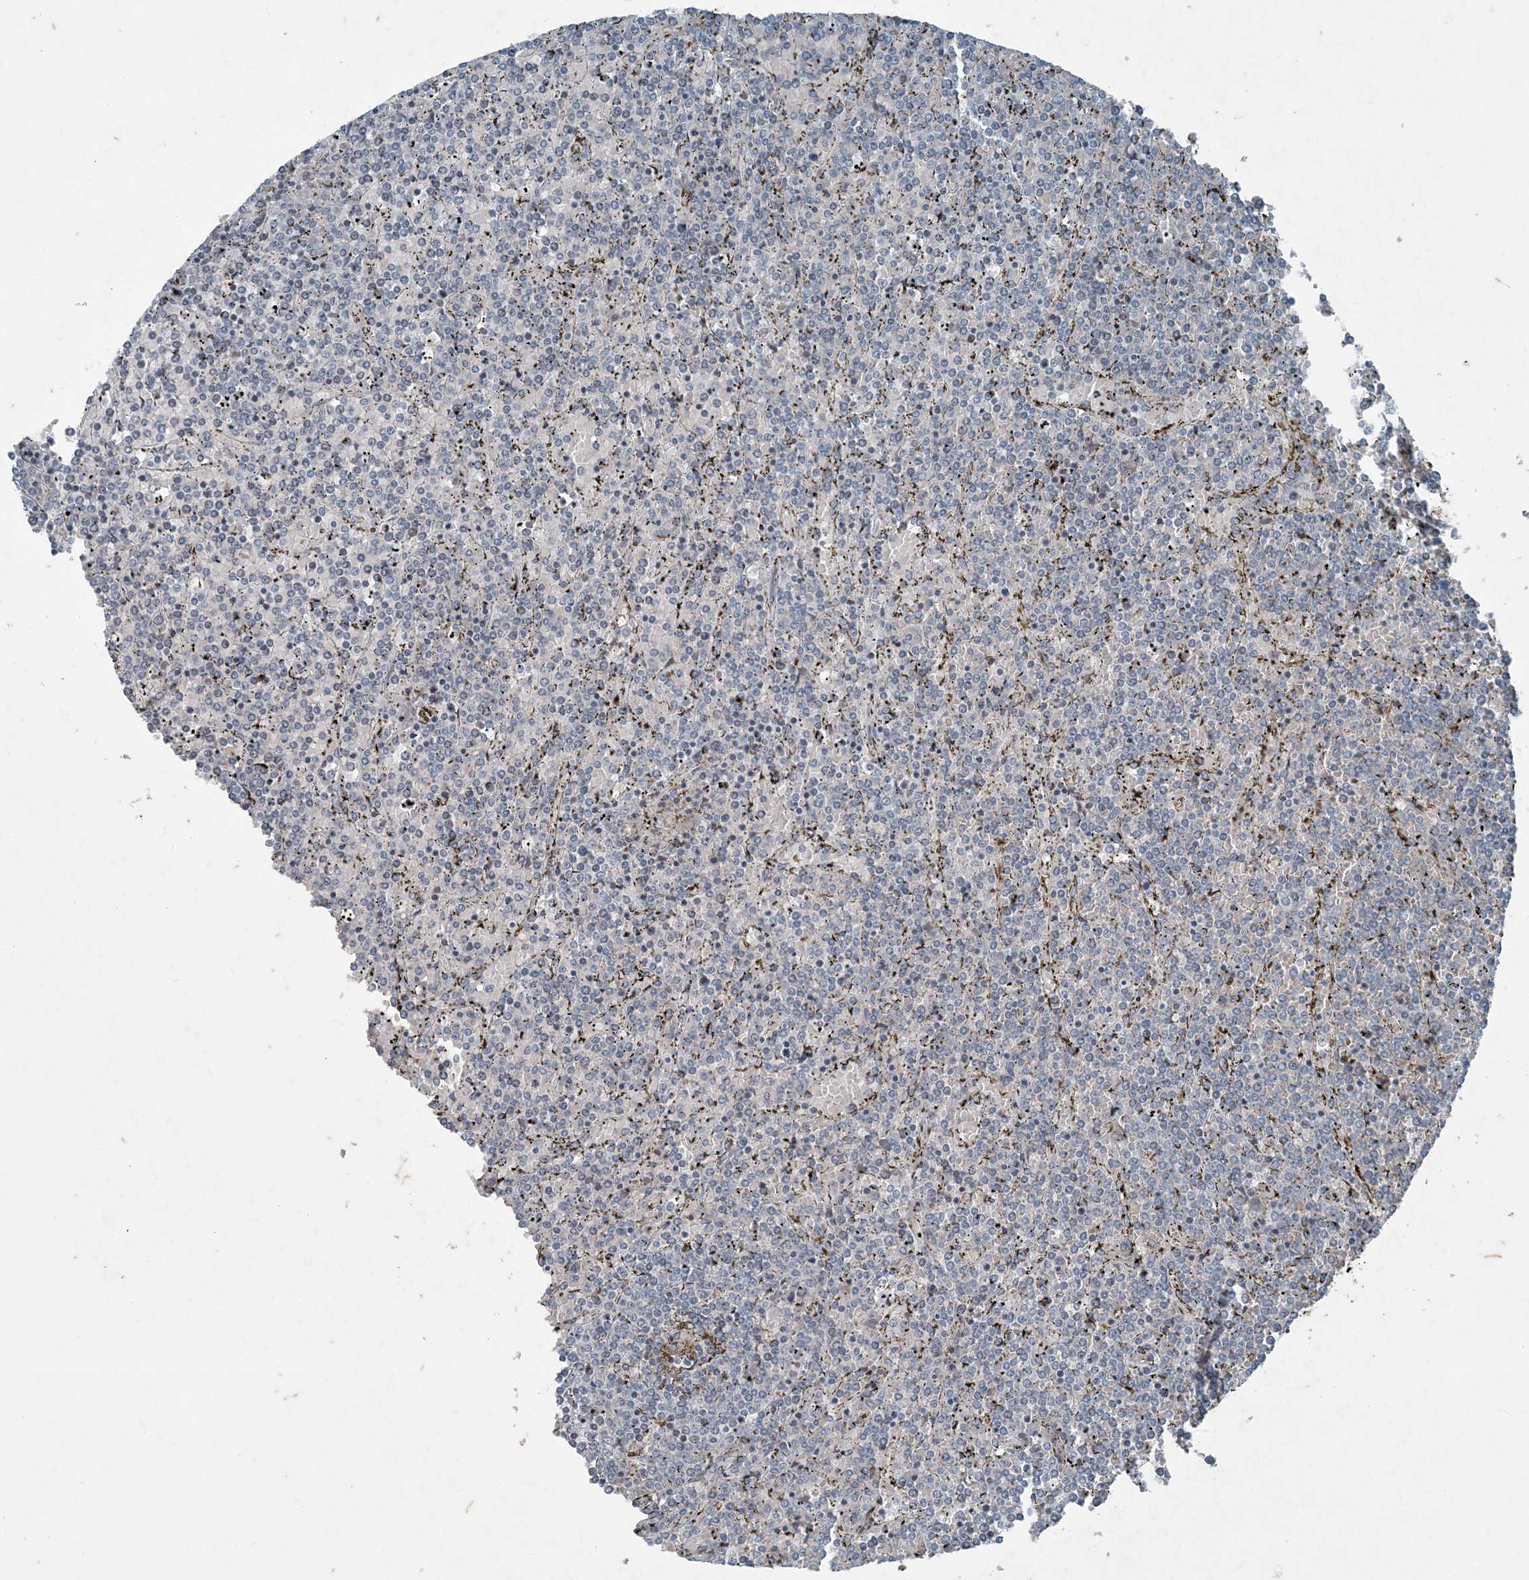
{"staining": {"intensity": "negative", "quantity": "none", "location": "none"}, "tissue": "lymphoma", "cell_type": "Tumor cells", "image_type": "cancer", "snomed": [{"axis": "morphology", "description": "Malignant lymphoma, non-Hodgkin's type, Low grade"}, {"axis": "topography", "description": "Spleen"}], "caption": "Histopathology image shows no significant protein positivity in tumor cells of lymphoma.", "gene": "PC", "patient": {"sex": "female", "age": 19}}